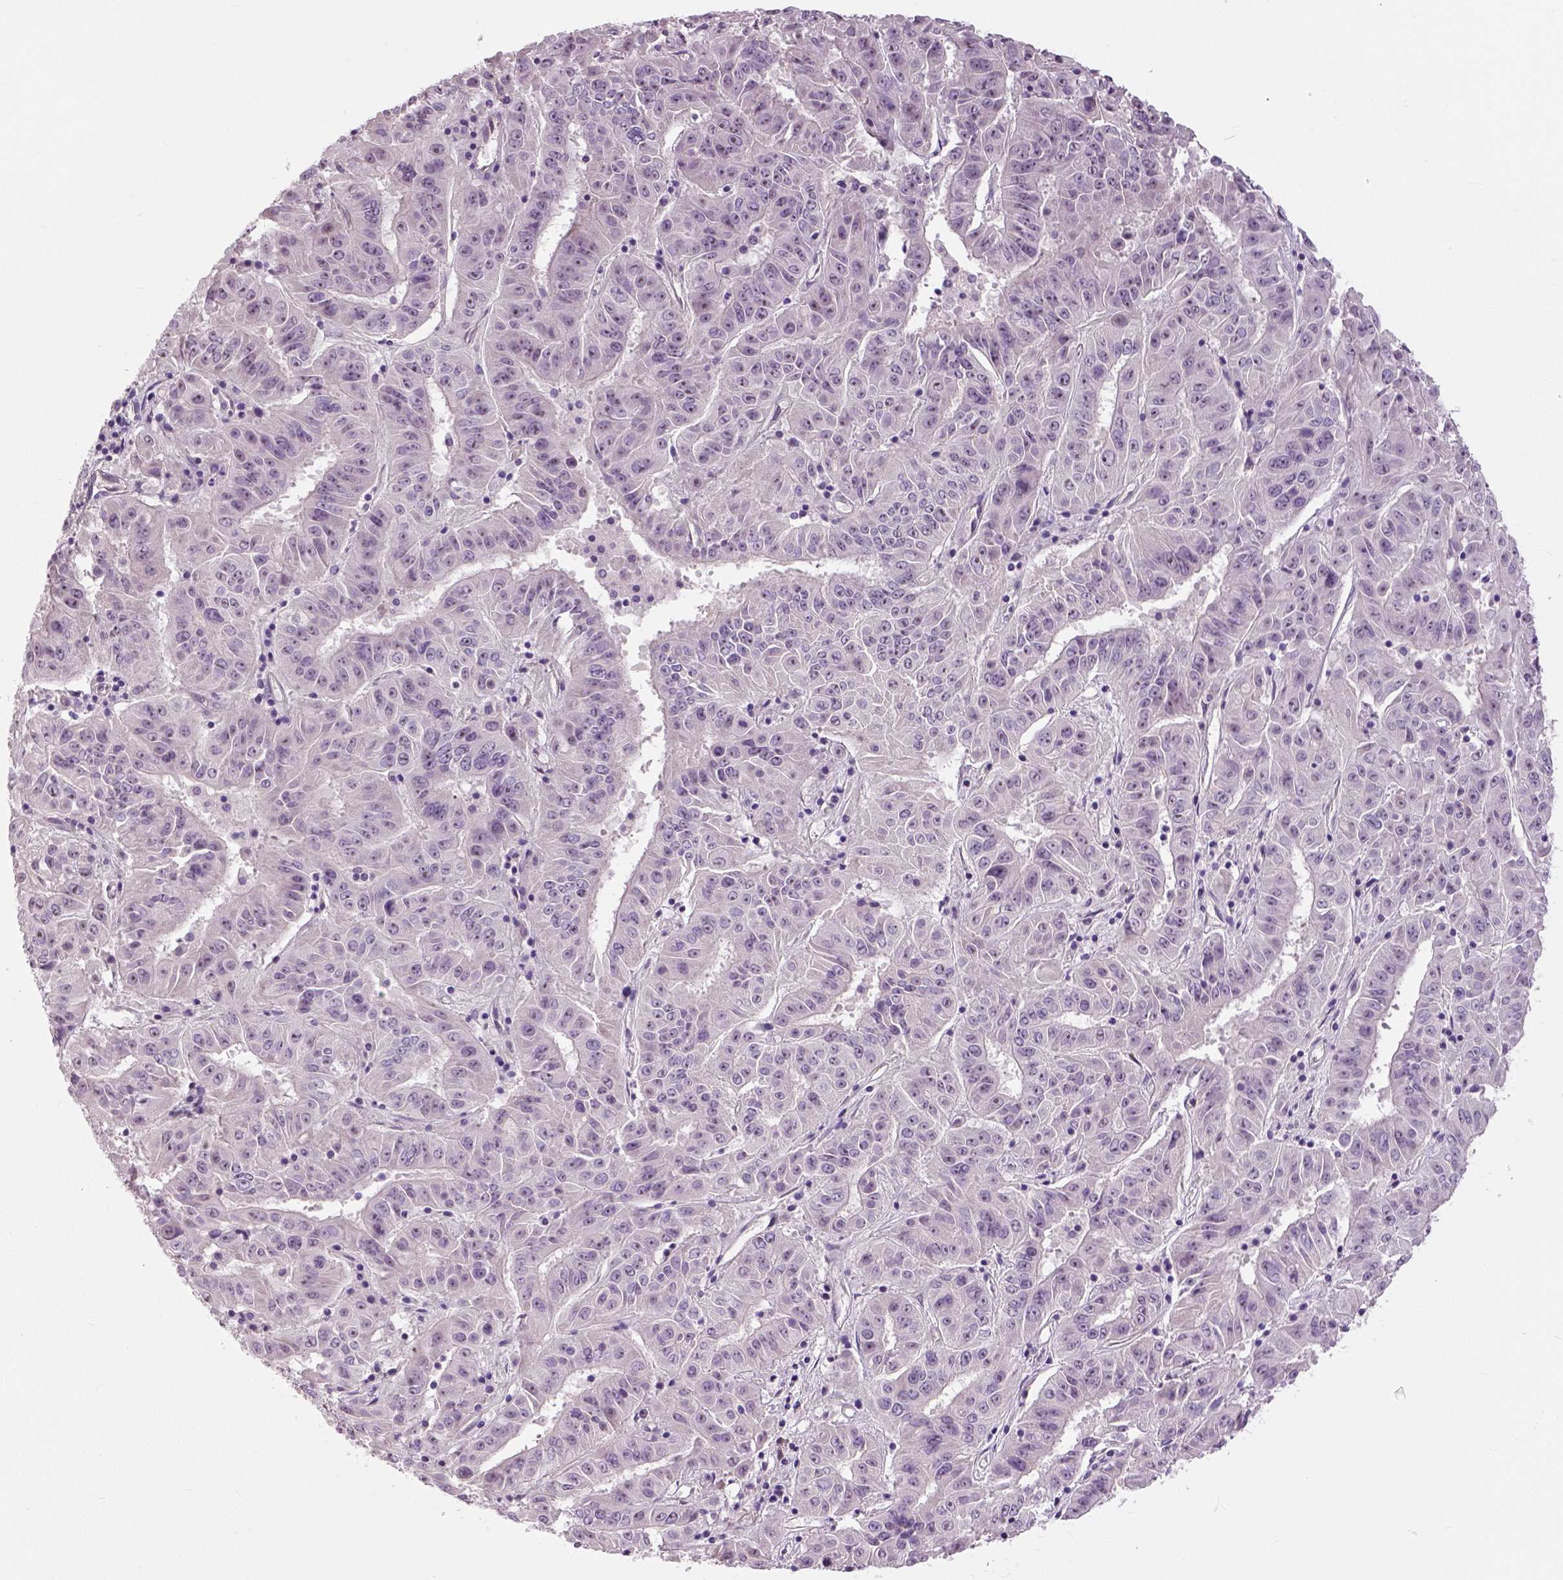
{"staining": {"intensity": "negative", "quantity": "none", "location": "none"}, "tissue": "pancreatic cancer", "cell_type": "Tumor cells", "image_type": "cancer", "snomed": [{"axis": "morphology", "description": "Adenocarcinoma, NOS"}, {"axis": "topography", "description": "Pancreas"}], "caption": "The immunohistochemistry micrograph has no significant positivity in tumor cells of pancreatic cancer tissue.", "gene": "NECAB1", "patient": {"sex": "male", "age": 63}}